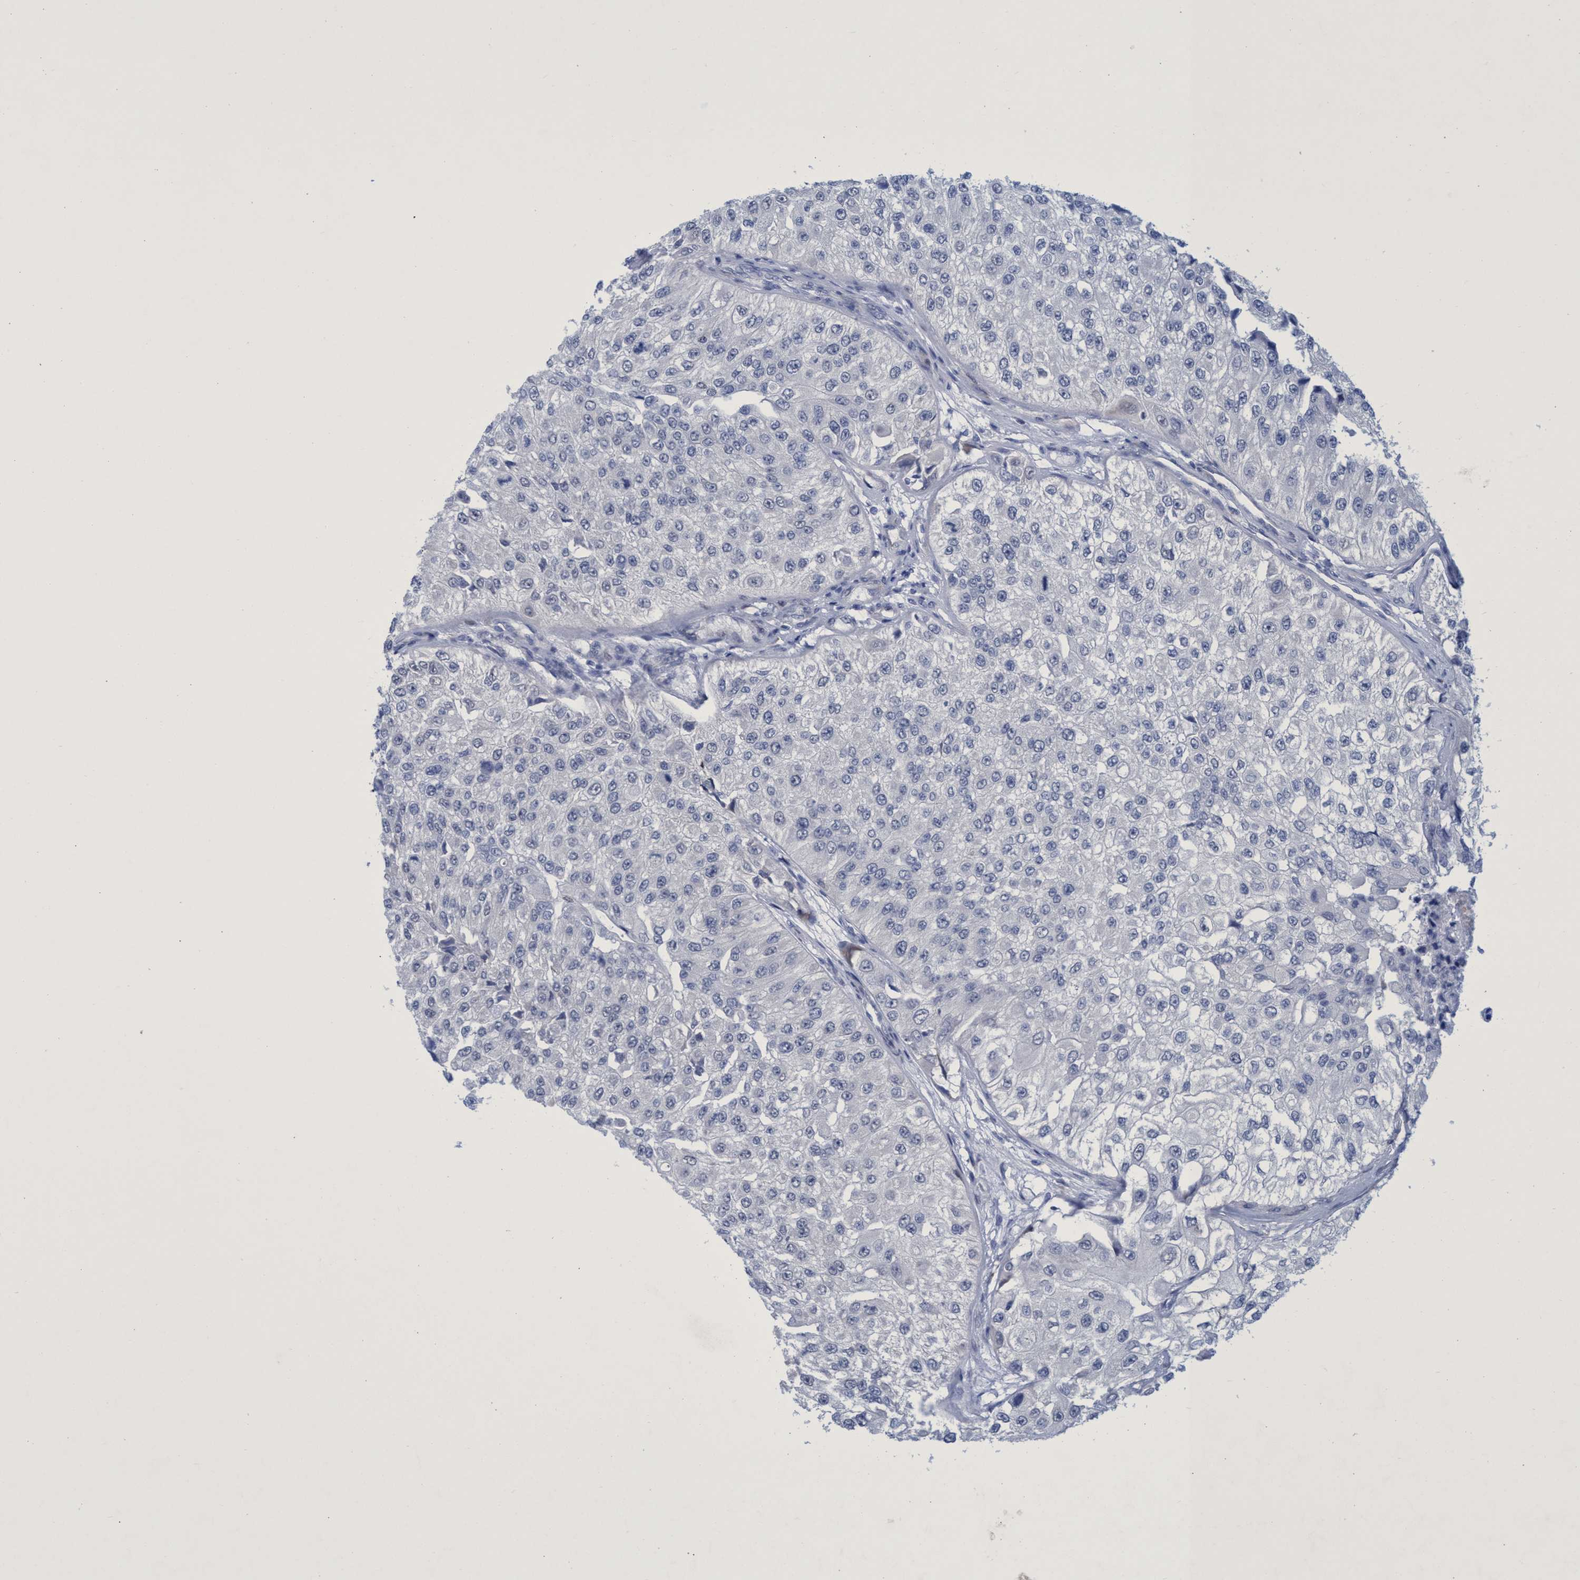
{"staining": {"intensity": "negative", "quantity": "none", "location": "none"}, "tissue": "urothelial cancer", "cell_type": "Tumor cells", "image_type": "cancer", "snomed": [{"axis": "morphology", "description": "Urothelial carcinoma, High grade"}, {"axis": "topography", "description": "Kidney"}, {"axis": "topography", "description": "Urinary bladder"}], "caption": "This is an IHC image of human high-grade urothelial carcinoma. There is no expression in tumor cells.", "gene": "R3HCC1", "patient": {"sex": "male", "age": 77}}